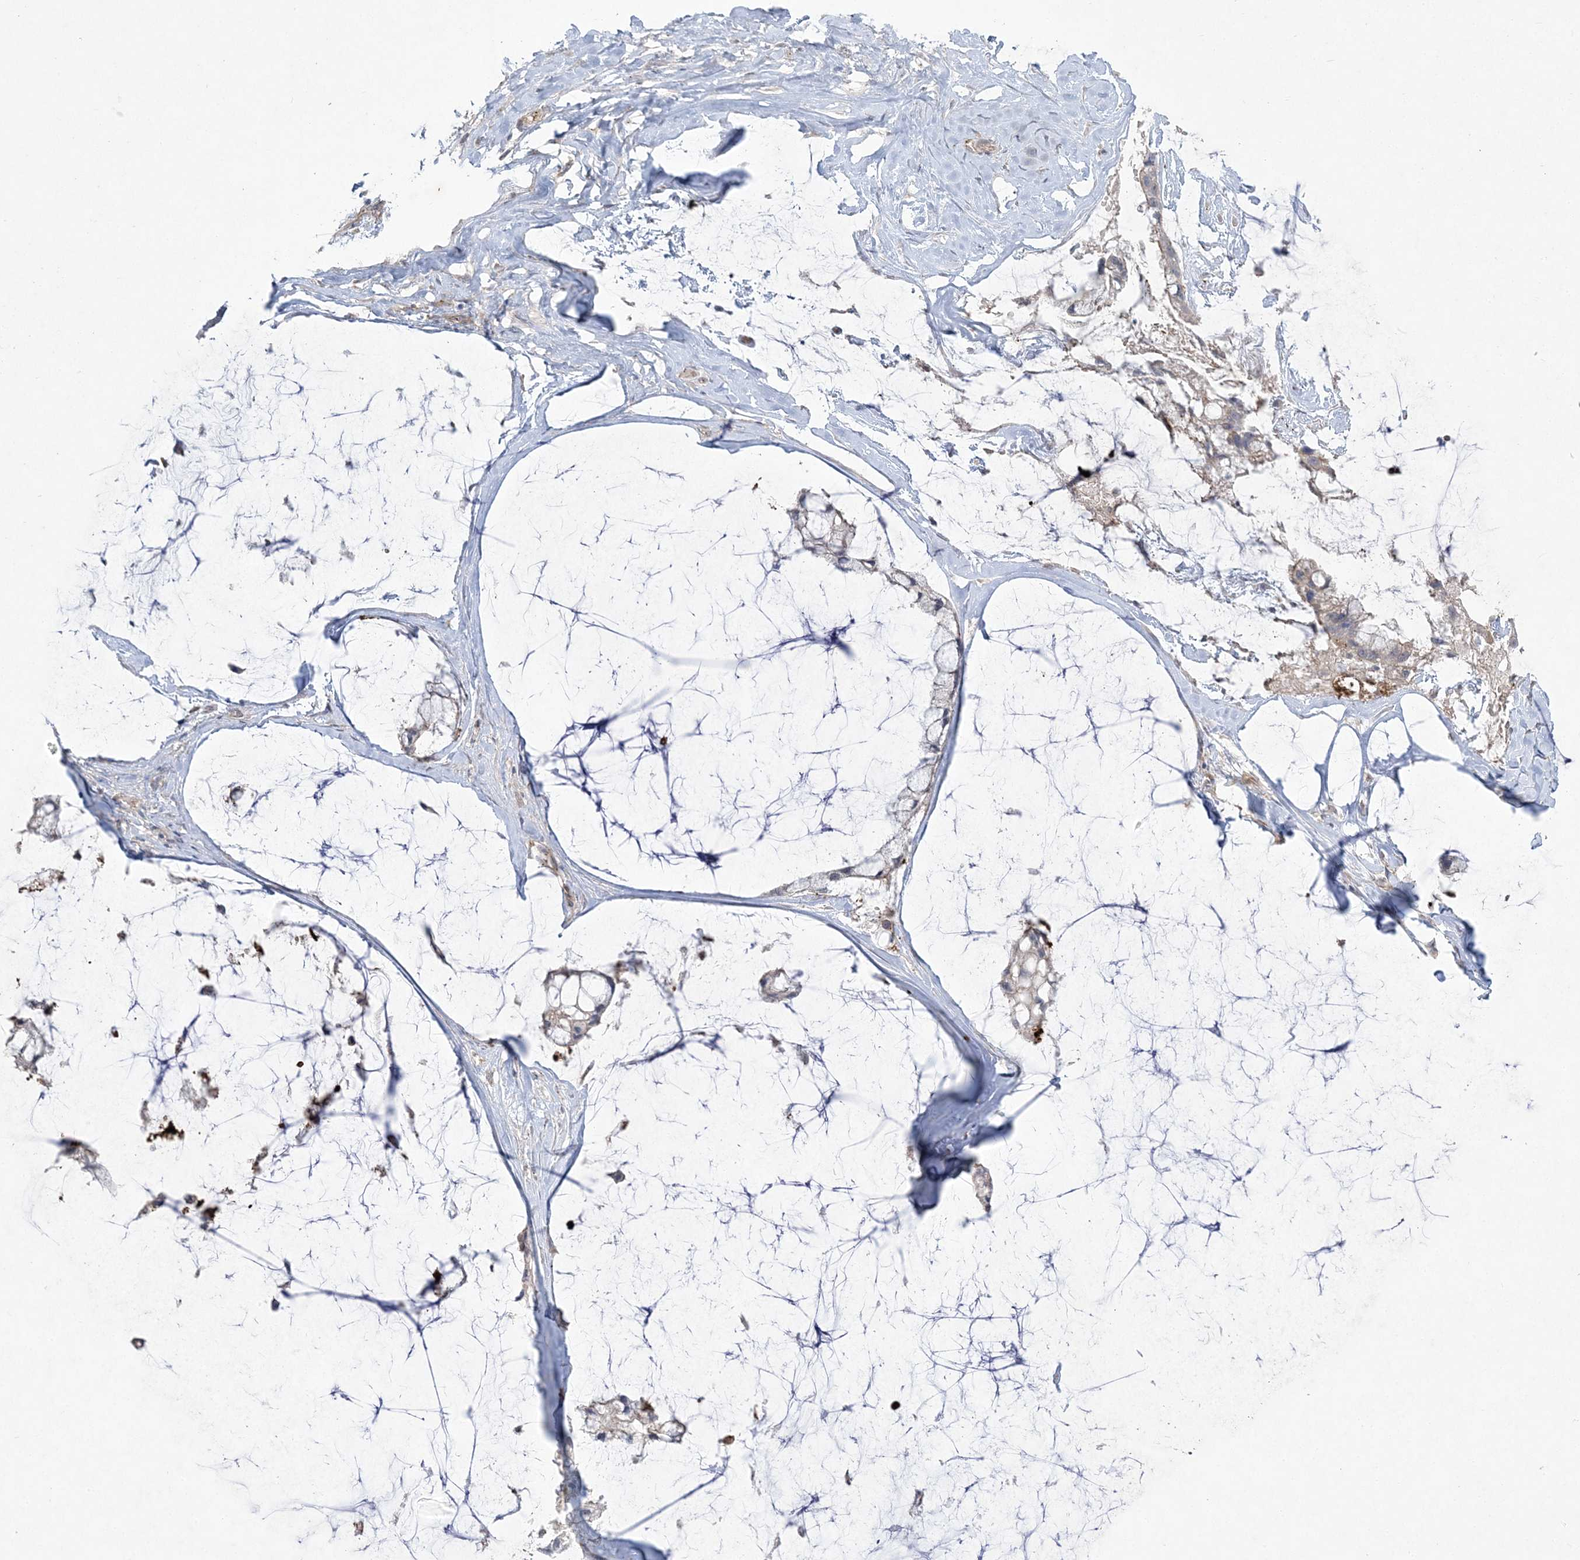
{"staining": {"intensity": "weak", "quantity": "<25%", "location": "cytoplasmic/membranous"}, "tissue": "ovarian cancer", "cell_type": "Tumor cells", "image_type": "cancer", "snomed": [{"axis": "morphology", "description": "Cystadenocarcinoma, mucinous, NOS"}, {"axis": "topography", "description": "Ovary"}], "caption": "Immunohistochemistry of mucinous cystadenocarcinoma (ovarian) exhibits no staining in tumor cells.", "gene": "ADAMTS12", "patient": {"sex": "female", "age": 39}}